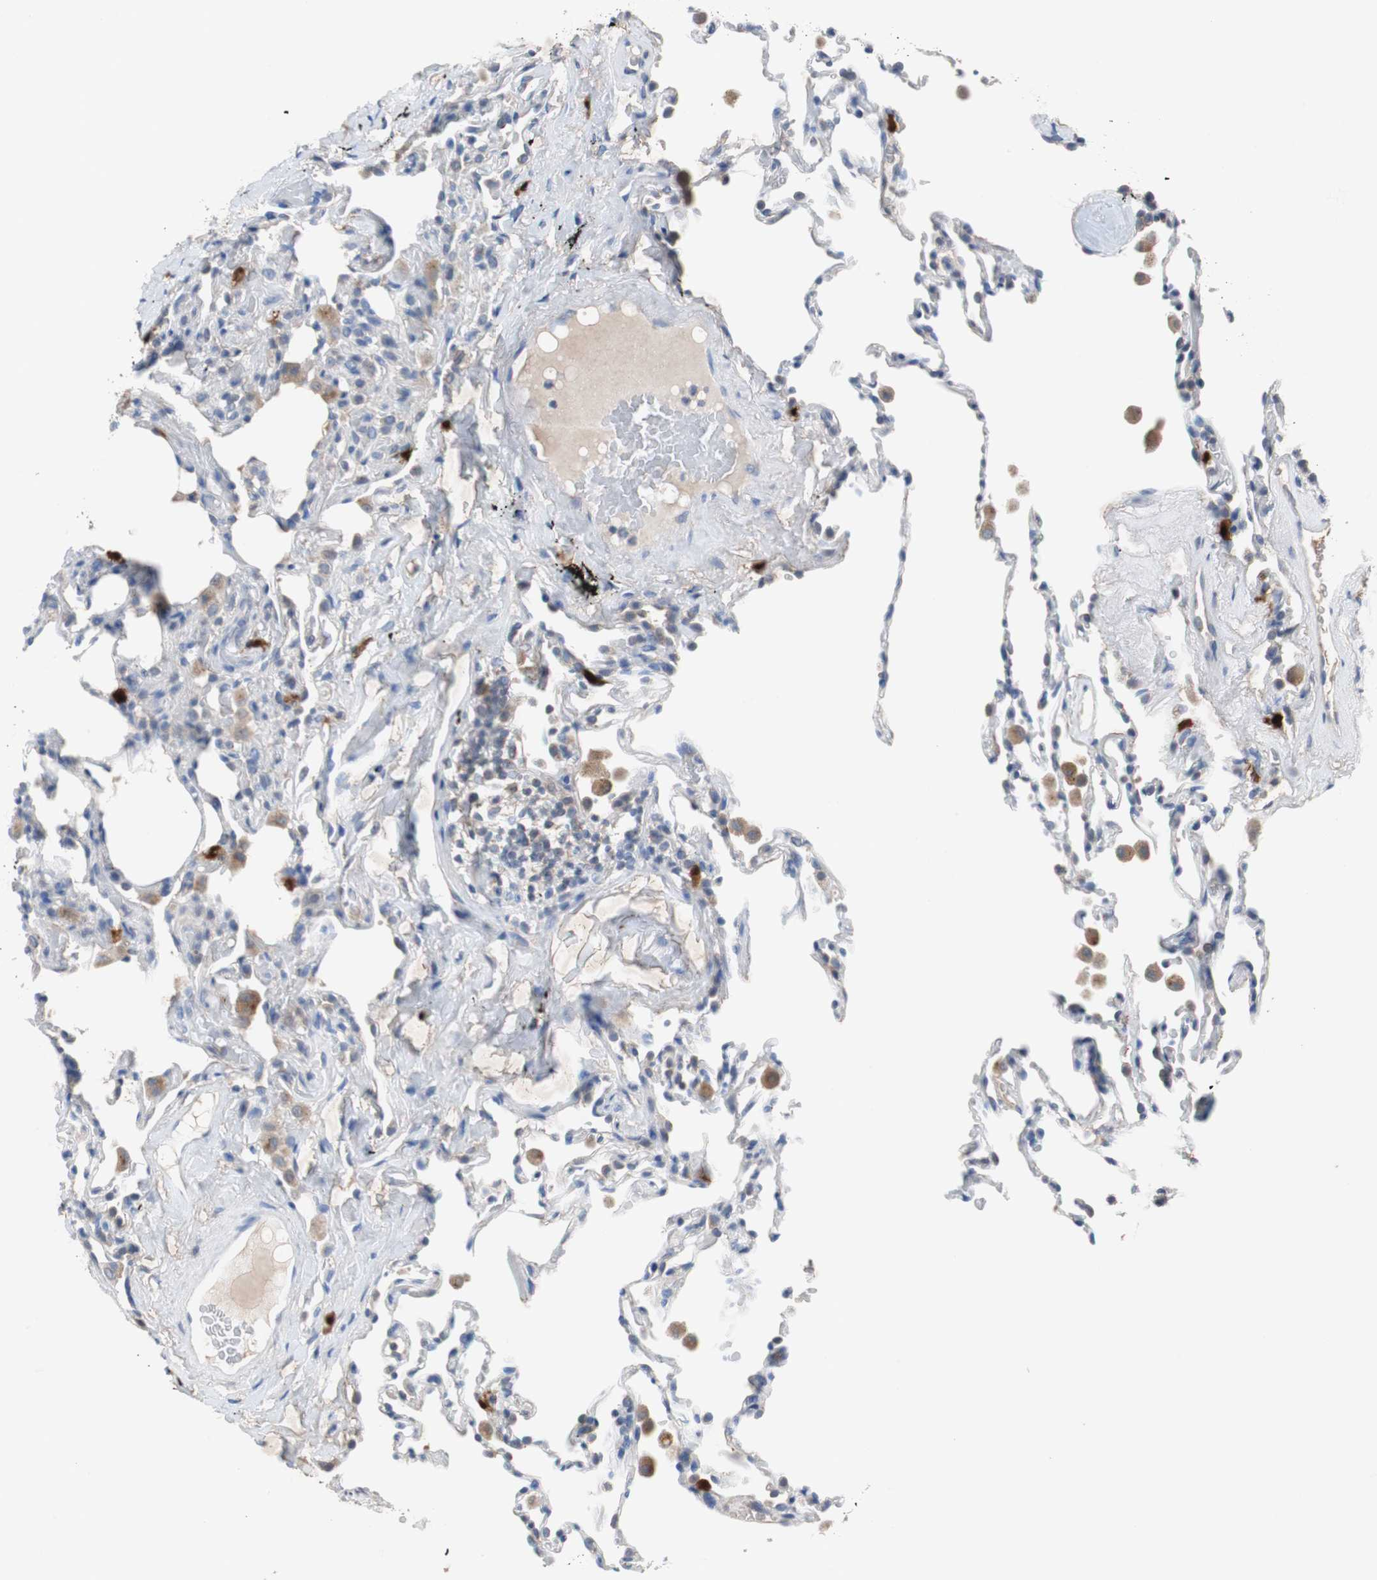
{"staining": {"intensity": "negative", "quantity": "none", "location": "none"}, "tissue": "lung", "cell_type": "Alveolar cells", "image_type": "normal", "snomed": [{"axis": "morphology", "description": "Normal tissue, NOS"}, {"axis": "morphology", "description": "Soft tissue tumor metastatic"}, {"axis": "topography", "description": "Lung"}], "caption": "Immunohistochemical staining of normal lung demonstrates no significant staining in alveolar cells.", "gene": "CALB2", "patient": {"sex": "male", "age": 59}}